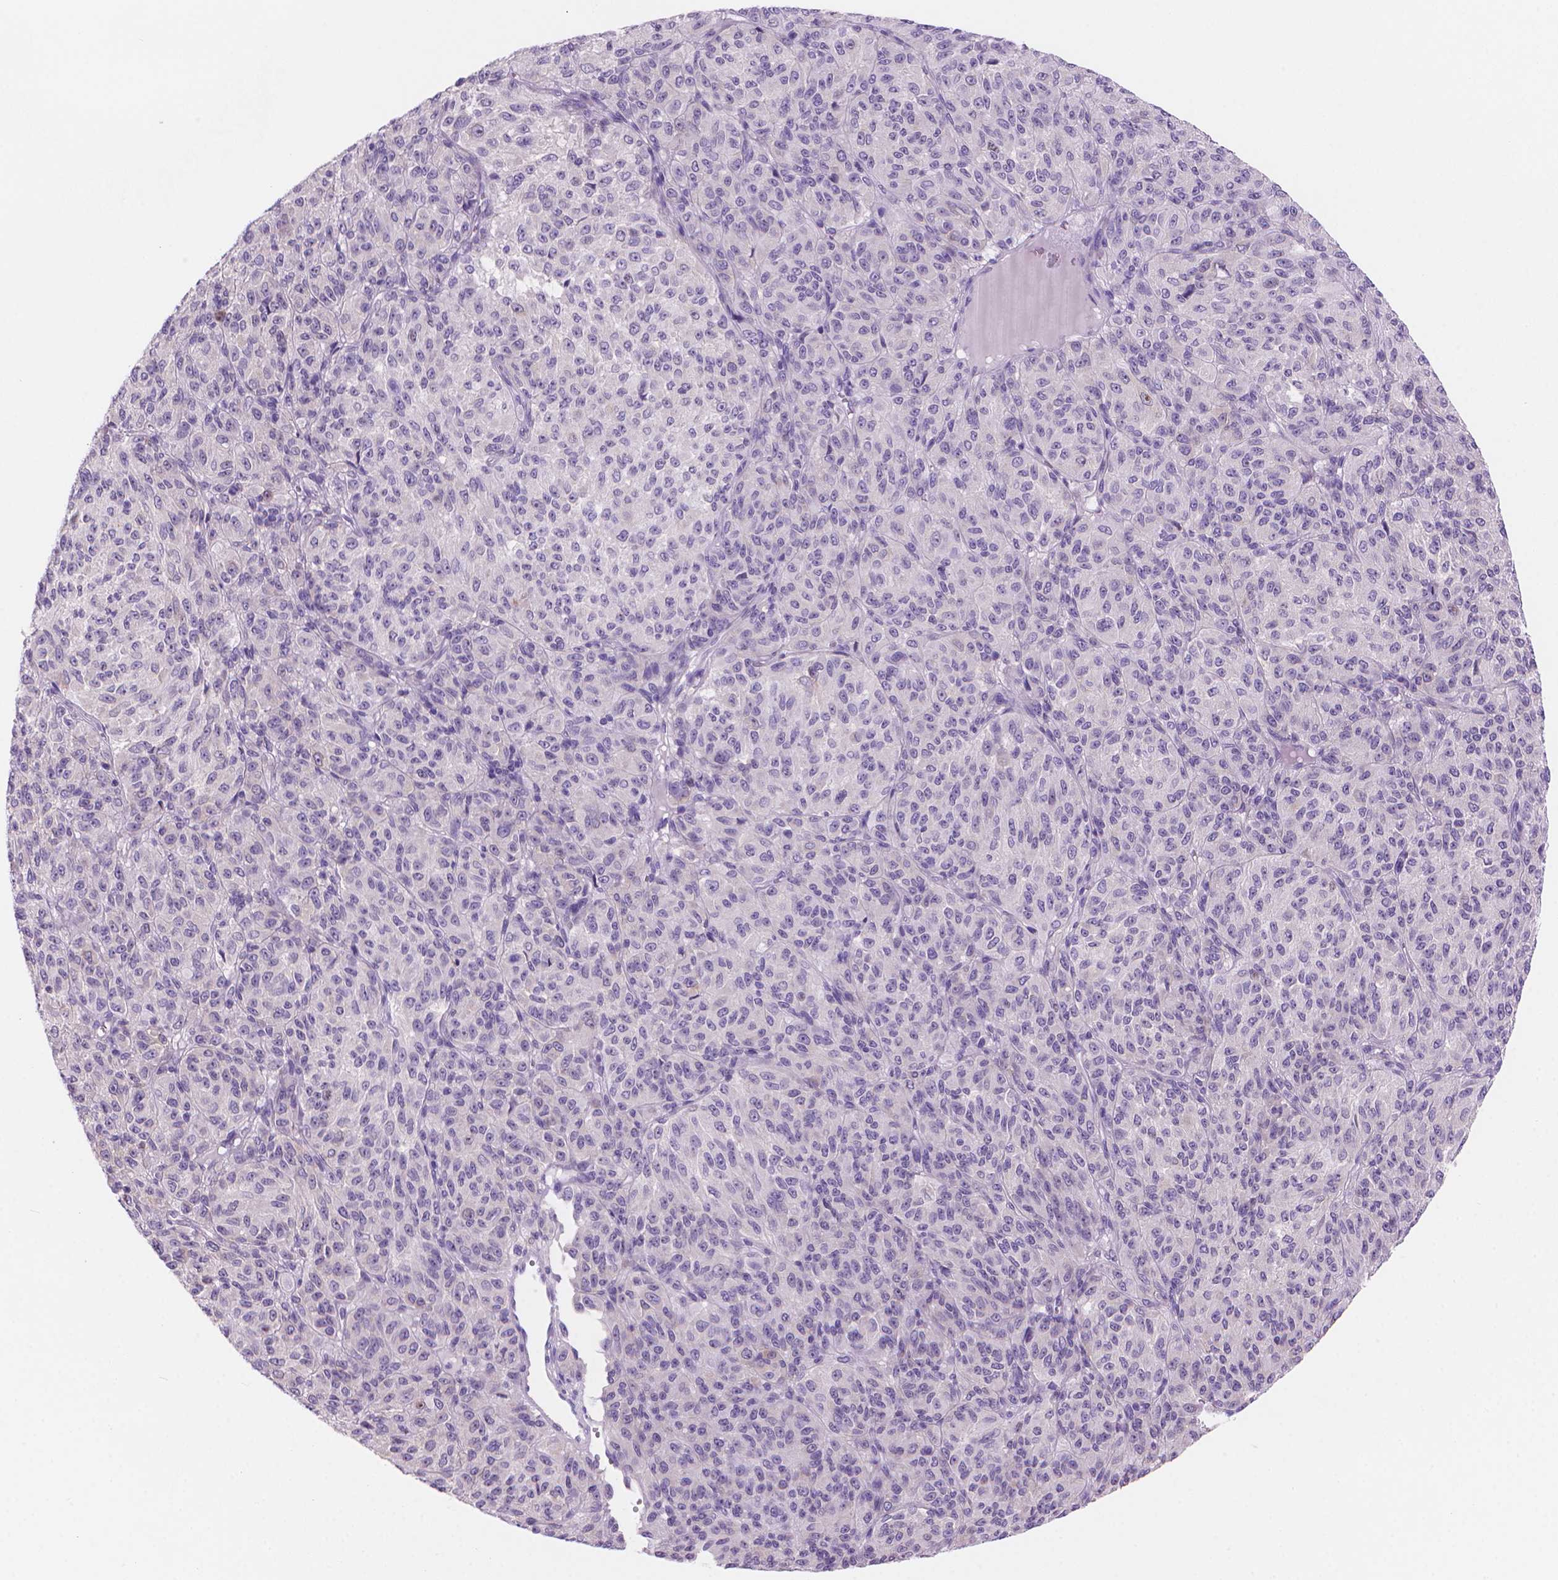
{"staining": {"intensity": "negative", "quantity": "none", "location": "none"}, "tissue": "melanoma", "cell_type": "Tumor cells", "image_type": "cancer", "snomed": [{"axis": "morphology", "description": "Malignant melanoma, Metastatic site"}, {"axis": "topography", "description": "Brain"}], "caption": "A micrograph of human melanoma is negative for staining in tumor cells.", "gene": "ENSG00000187186", "patient": {"sex": "female", "age": 56}}